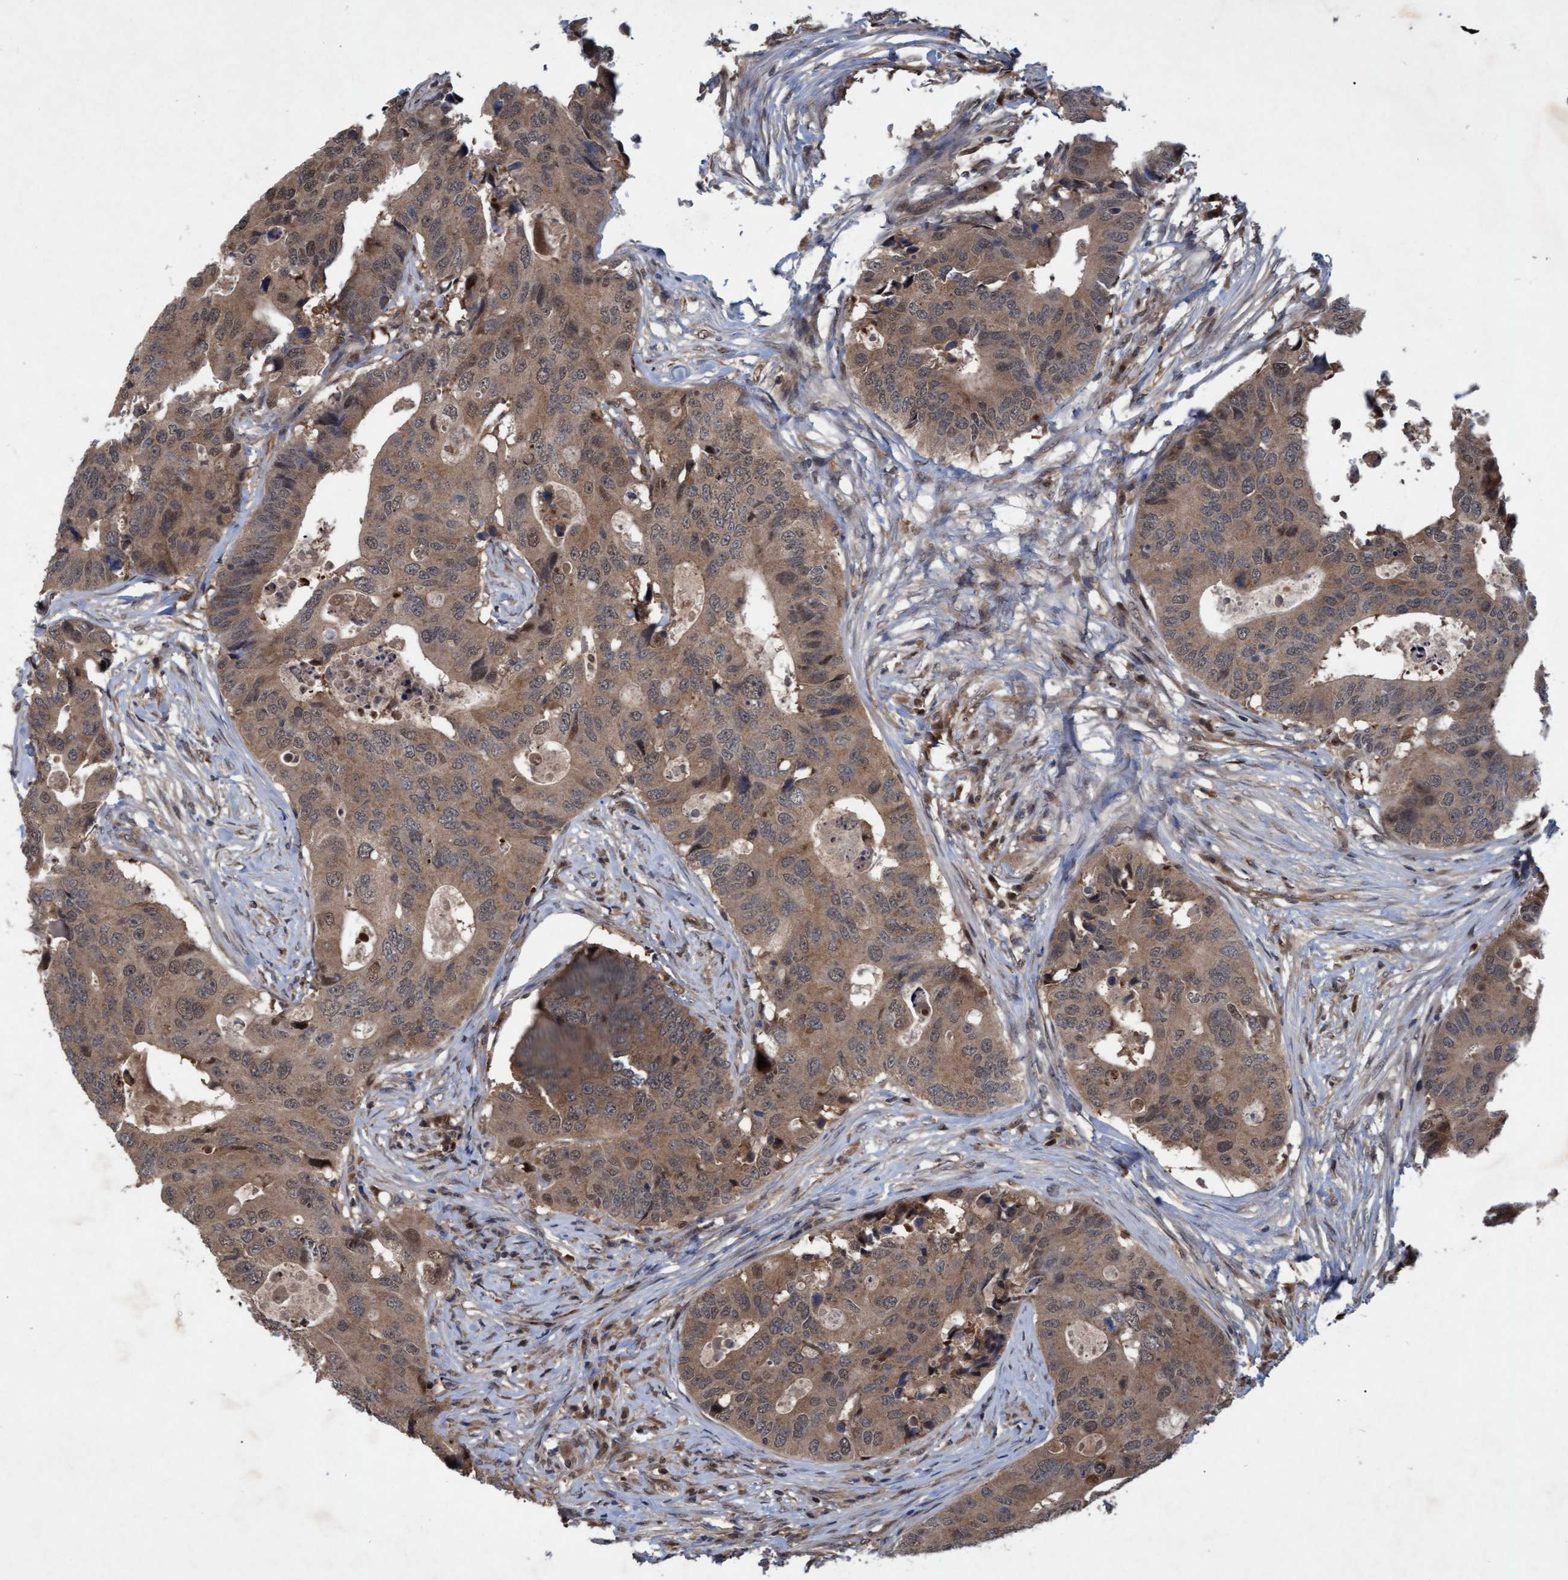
{"staining": {"intensity": "moderate", "quantity": ">75%", "location": "cytoplasmic/membranous,nuclear"}, "tissue": "colorectal cancer", "cell_type": "Tumor cells", "image_type": "cancer", "snomed": [{"axis": "morphology", "description": "Adenocarcinoma, NOS"}, {"axis": "topography", "description": "Colon"}], "caption": "Tumor cells demonstrate moderate cytoplasmic/membranous and nuclear staining in approximately >75% of cells in colorectal cancer.", "gene": "PSMB6", "patient": {"sex": "male", "age": 71}}